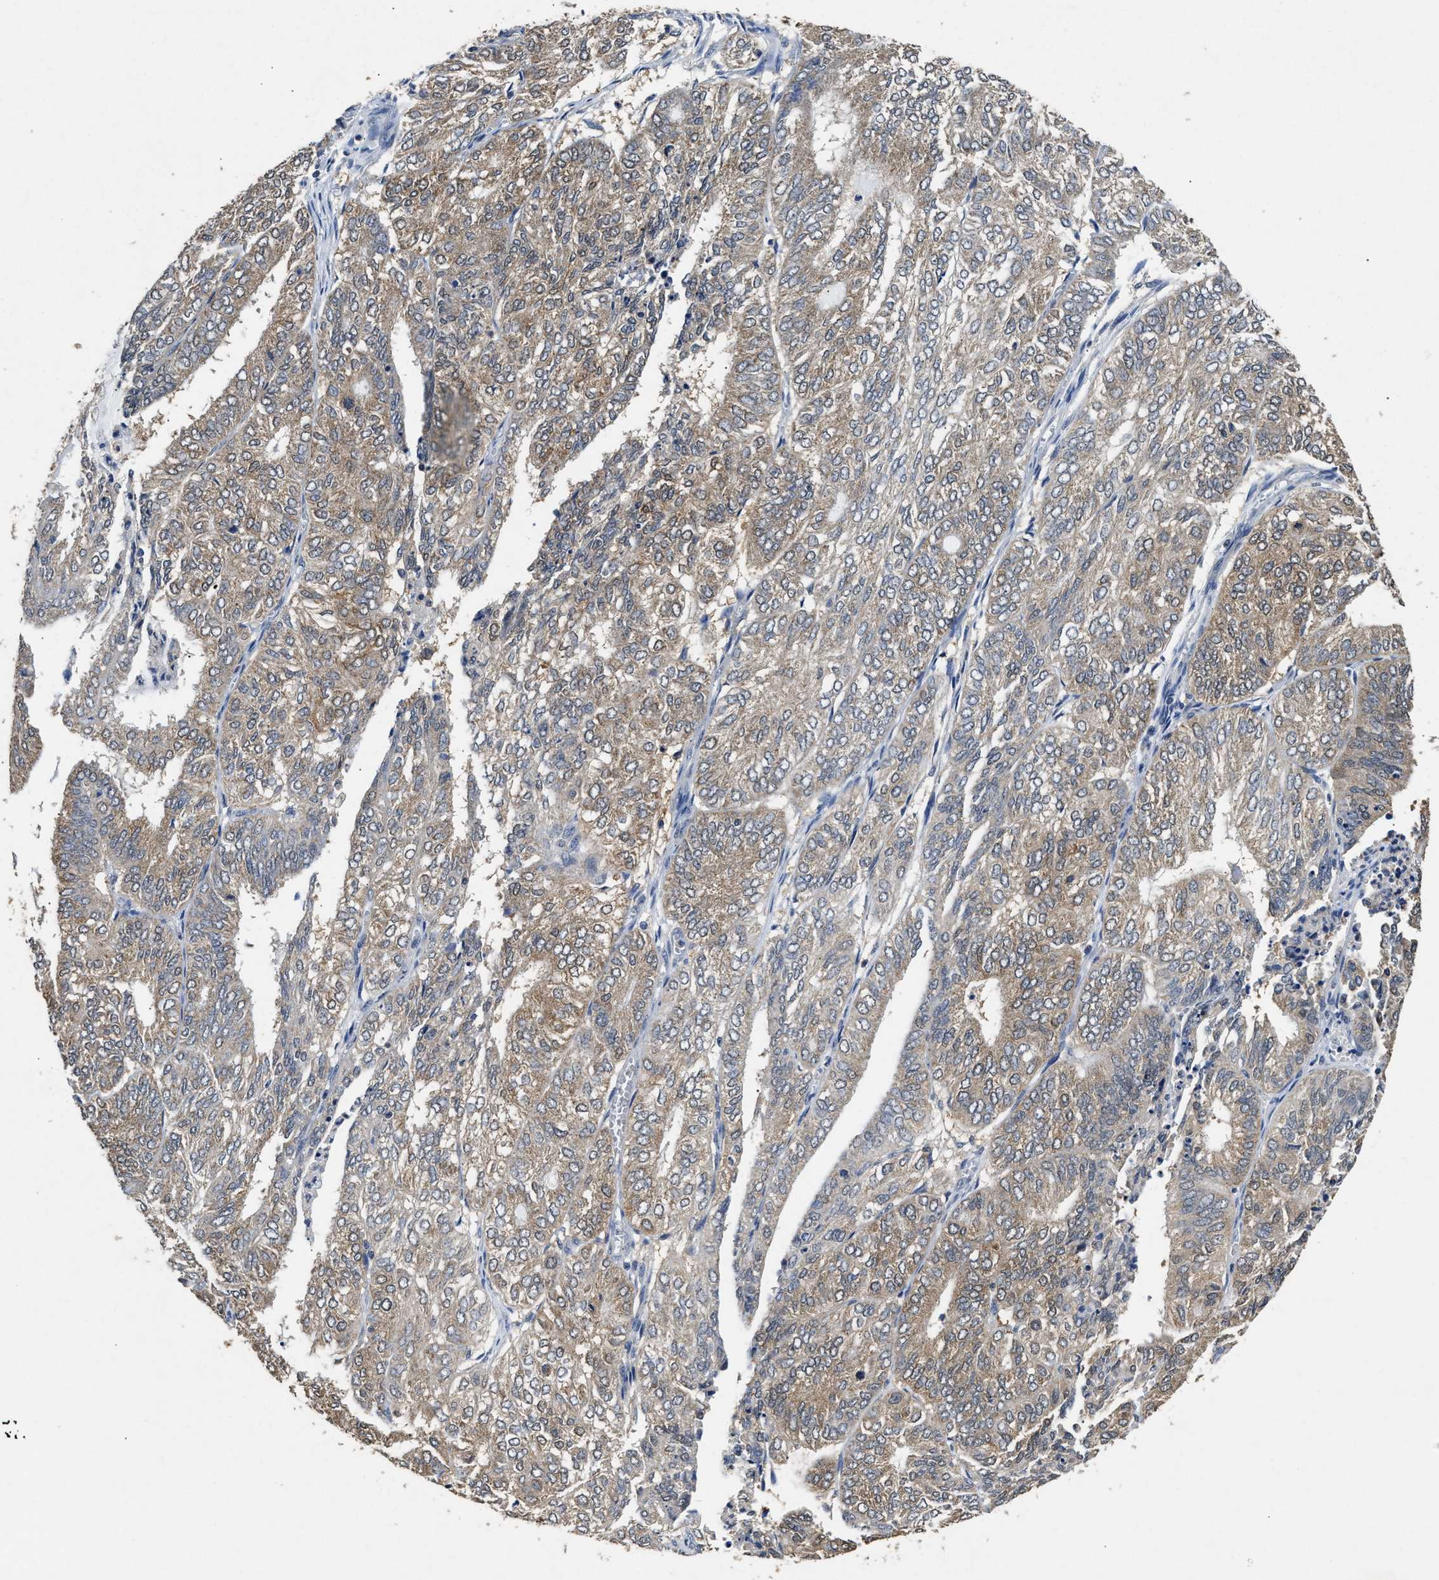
{"staining": {"intensity": "moderate", "quantity": "25%-75%", "location": "cytoplasmic/membranous"}, "tissue": "endometrial cancer", "cell_type": "Tumor cells", "image_type": "cancer", "snomed": [{"axis": "morphology", "description": "Adenocarcinoma, NOS"}, {"axis": "topography", "description": "Uterus"}], "caption": "A brown stain highlights moderate cytoplasmic/membranous positivity of a protein in human endometrial adenocarcinoma tumor cells.", "gene": "ACAT2", "patient": {"sex": "female", "age": 60}}